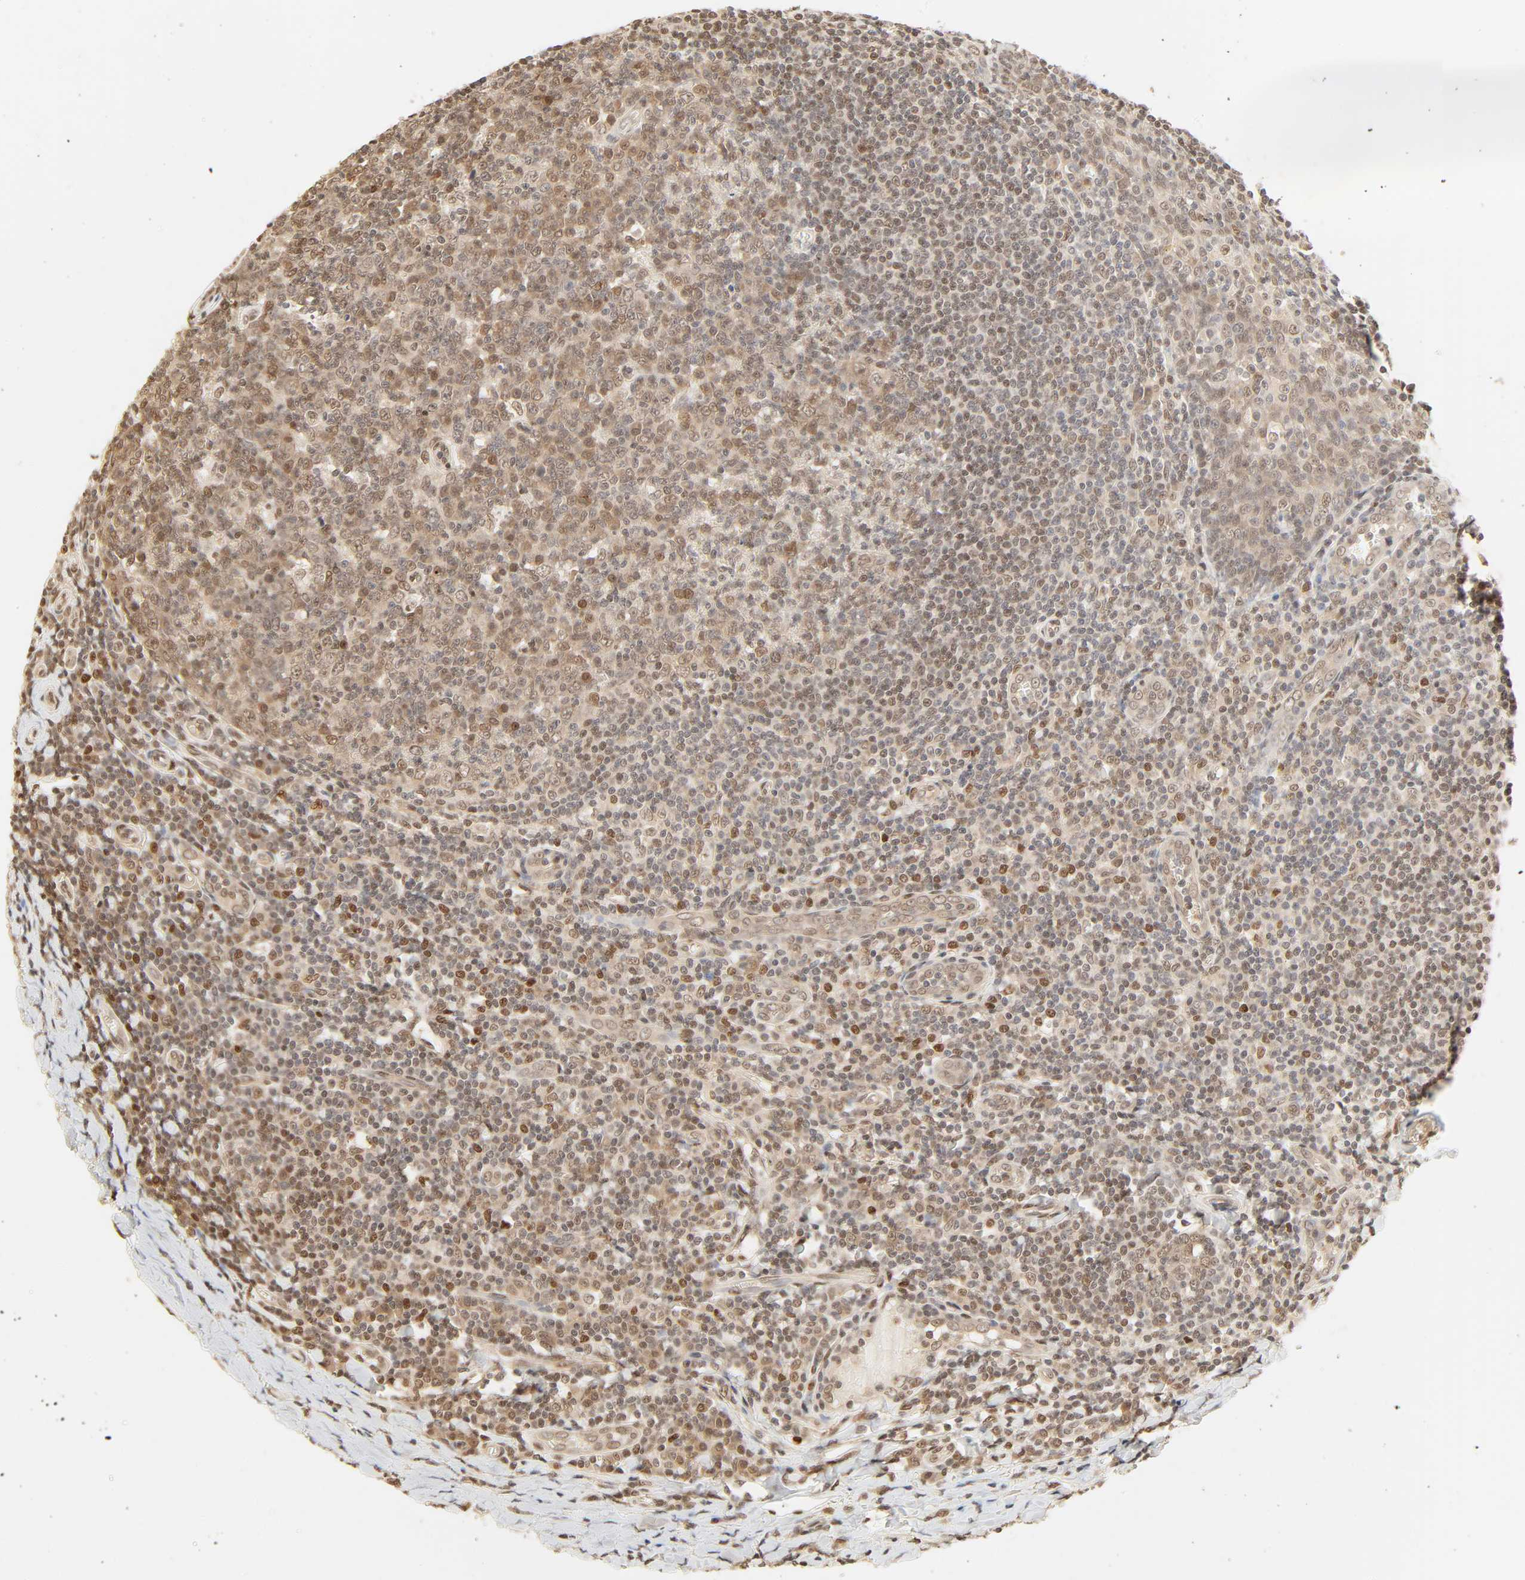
{"staining": {"intensity": "moderate", "quantity": "25%-75%", "location": "nuclear"}, "tissue": "tonsil", "cell_type": "Germinal center cells", "image_type": "normal", "snomed": [{"axis": "morphology", "description": "Normal tissue, NOS"}, {"axis": "topography", "description": "Tonsil"}], "caption": "Human tonsil stained for a protein (brown) demonstrates moderate nuclear positive staining in approximately 25%-75% of germinal center cells.", "gene": "UBC", "patient": {"sex": "male", "age": 31}}